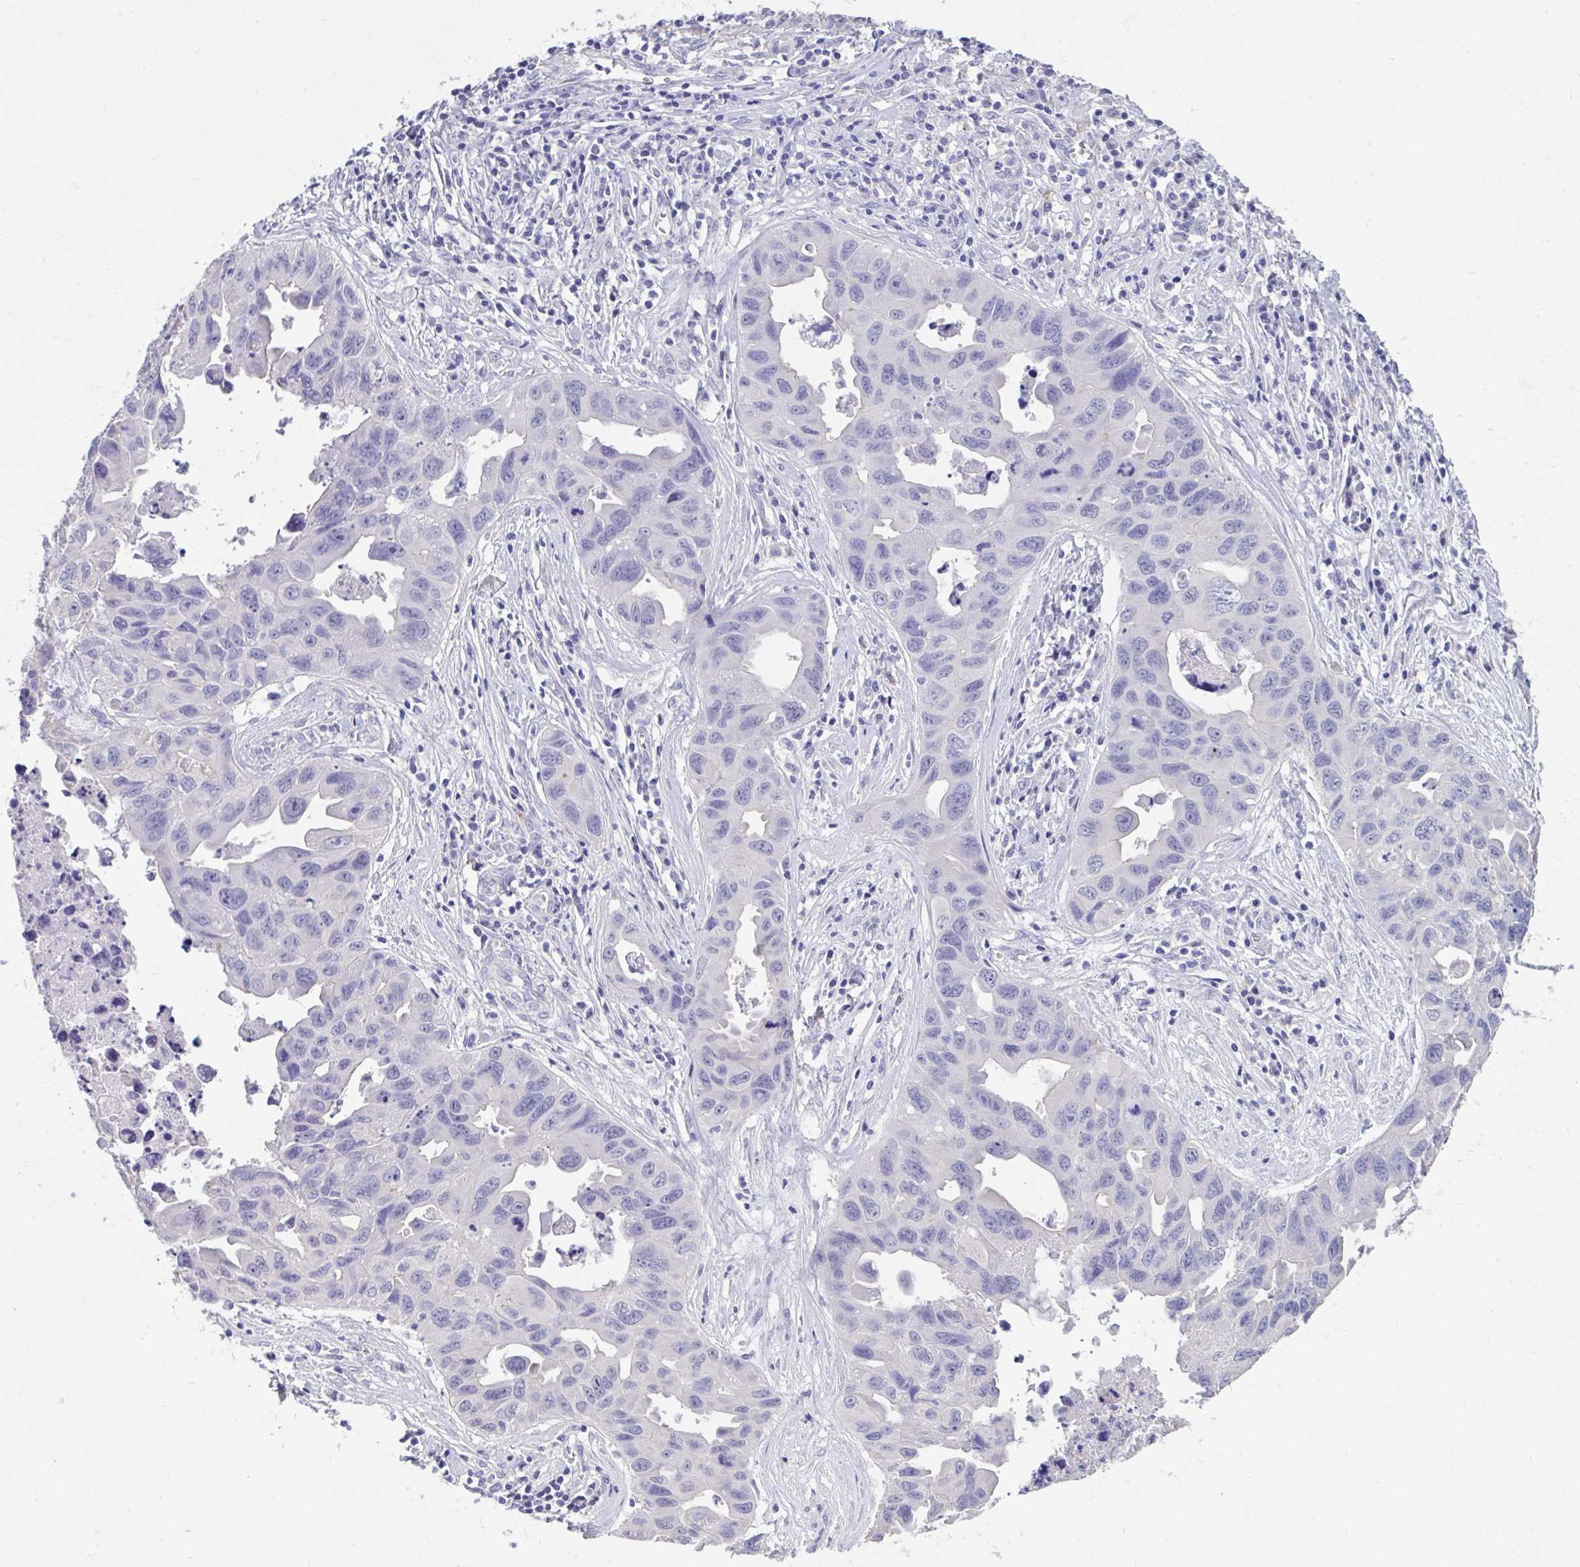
{"staining": {"intensity": "negative", "quantity": "none", "location": "none"}, "tissue": "lung cancer", "cell_type": "Tumor cells", "image_type": "cancer", "snomed": [{"axis": "morphology", "description": "Adenocarcinoma, NOS"}, {"axis": "topography", "description": "Lymph node"}, {"axis": "topography", "description": "Lung"}], "caption": "DAB (3,3'-diaminobenzidine) immunohistochemical staining of lung cancer demonstrates no significant expression in tumor cells.", "gene": "GPR162", "patient": {"sex": "male", "age": 64}}